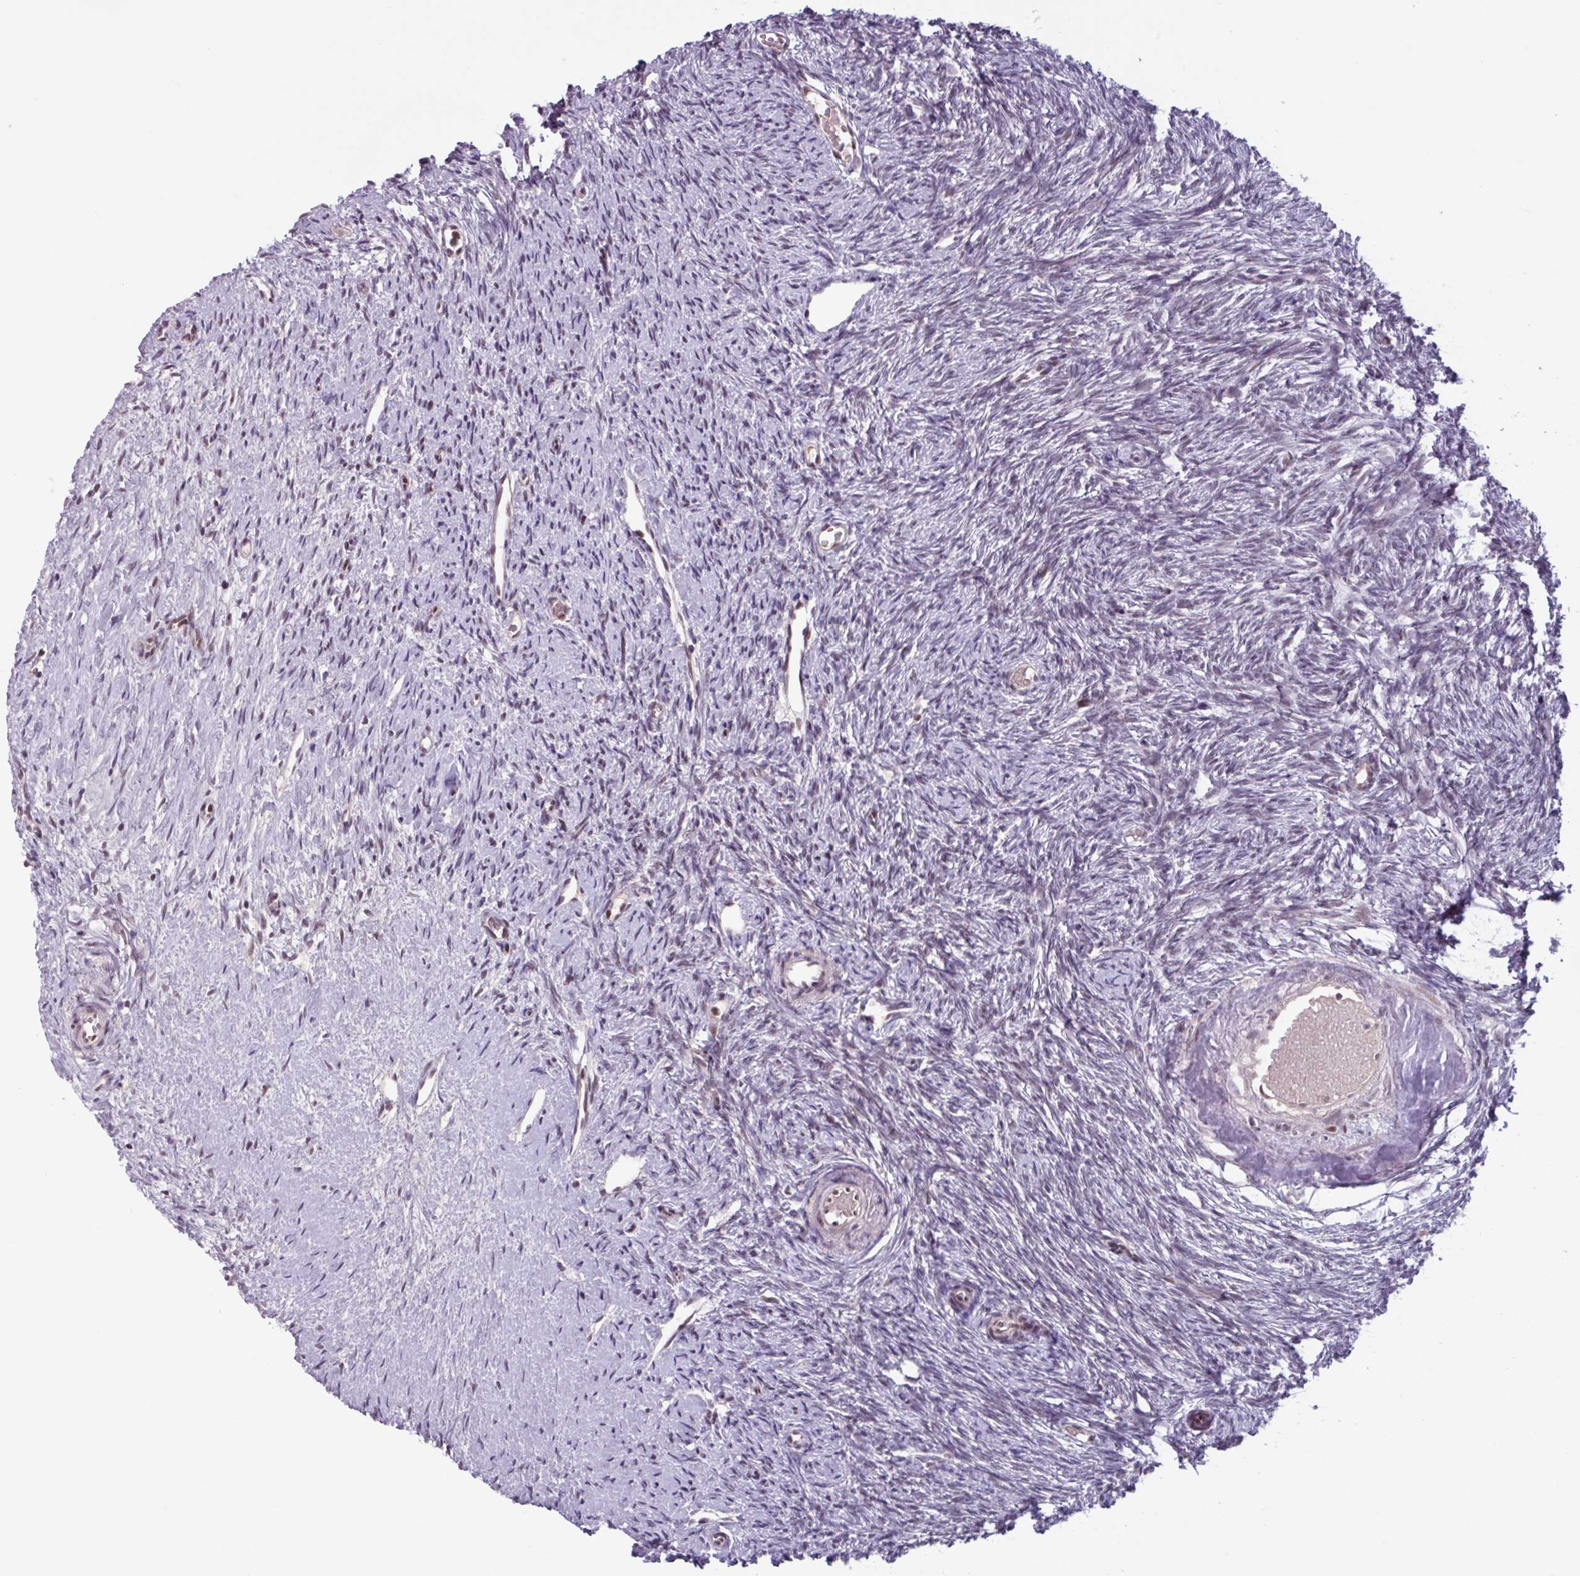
{"staining": {"intensity": "weak", "quantity": "<25%", "location": "nuclear"}, "tissue": "ovary", "cell_type": "Ovarian stroma cells", "image_type": "normal", "snomed": [{"axis": "morphology", "description": "Normal tissue, NOS"}, {"axis": "topography", "description": "Ovary"}], "caption": "Ovary stained for a protein using IHC displays no positivity ovarian stroma cells.", "gene": "ZNF575", "patient": {"sex": "female", "age": 51}}